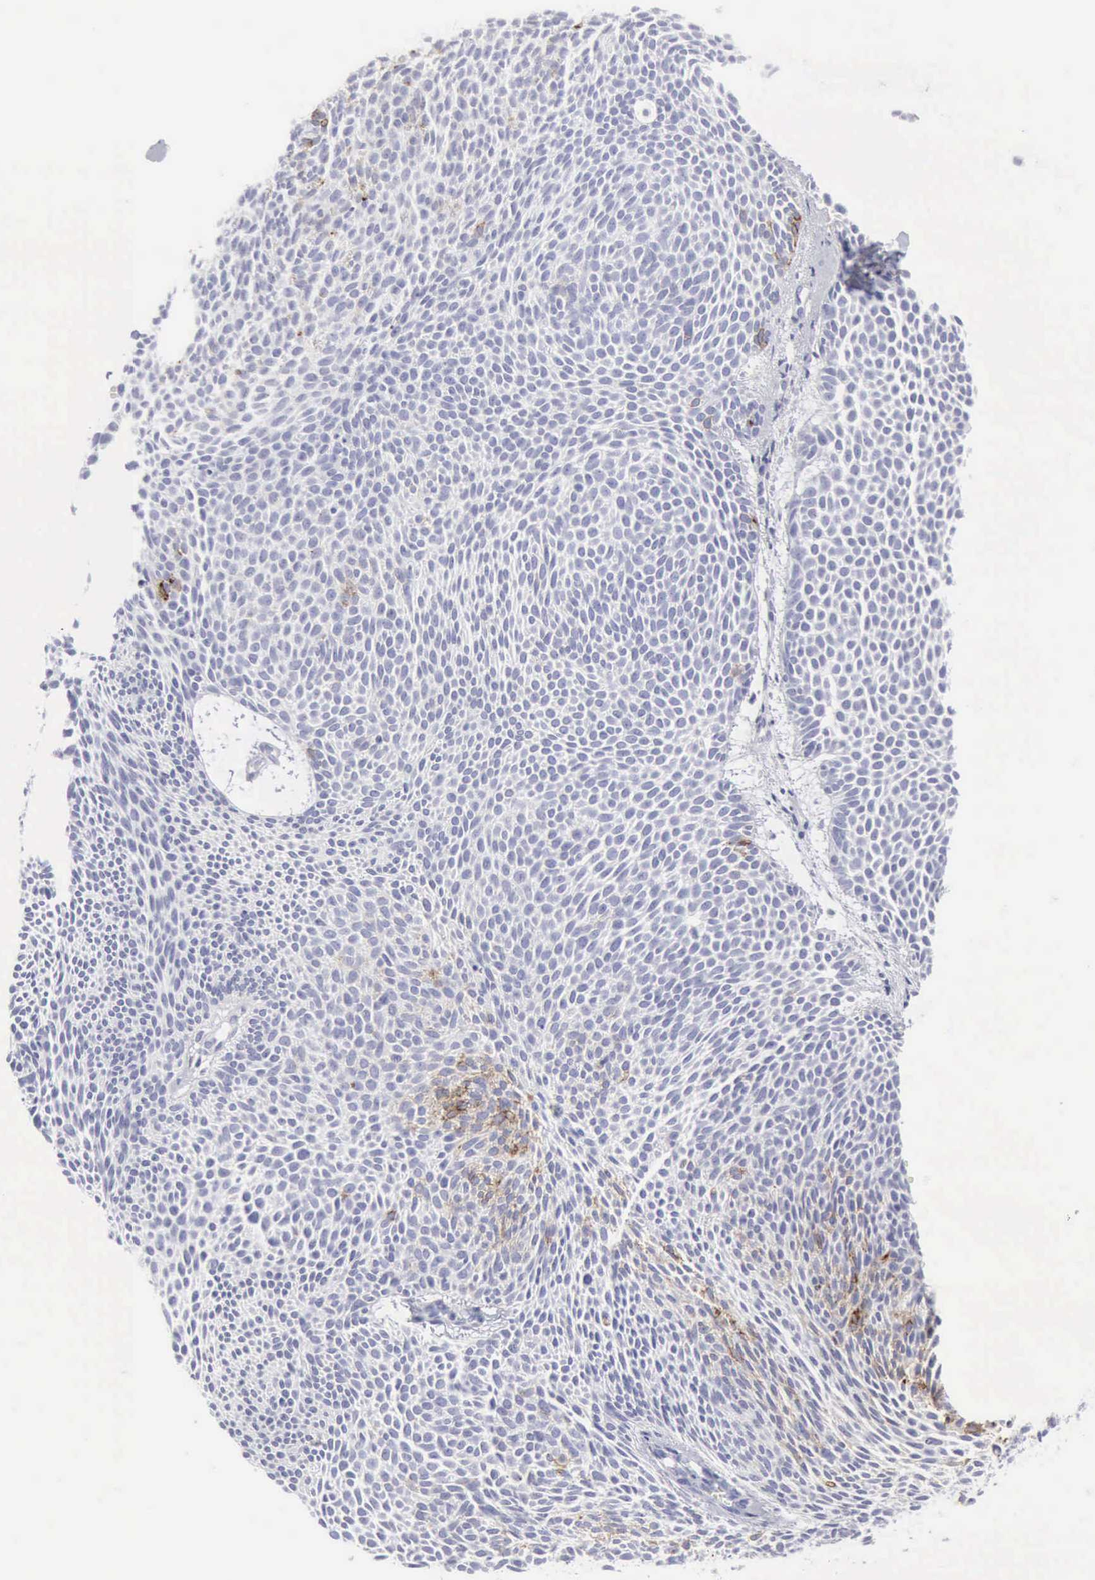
{"staining": {"intensity": "negative", "quantity": "none", "location": "none"}, "tissue": "skin cancer", "cell_type": "Tumor cells", "image_type": "cancer", "snomed": [{"axis": "morphology", "description": "Basal cell carcinoma"}, {"axis": "topography", "description": "Skin"}], "caption": "Human basal cell carcinoma (skin) stained for a protein using immunohistochemistry shows no expression in tumor cells.", "gene": "NCAM1", "patient": {"sex": "male", "age": 84}}